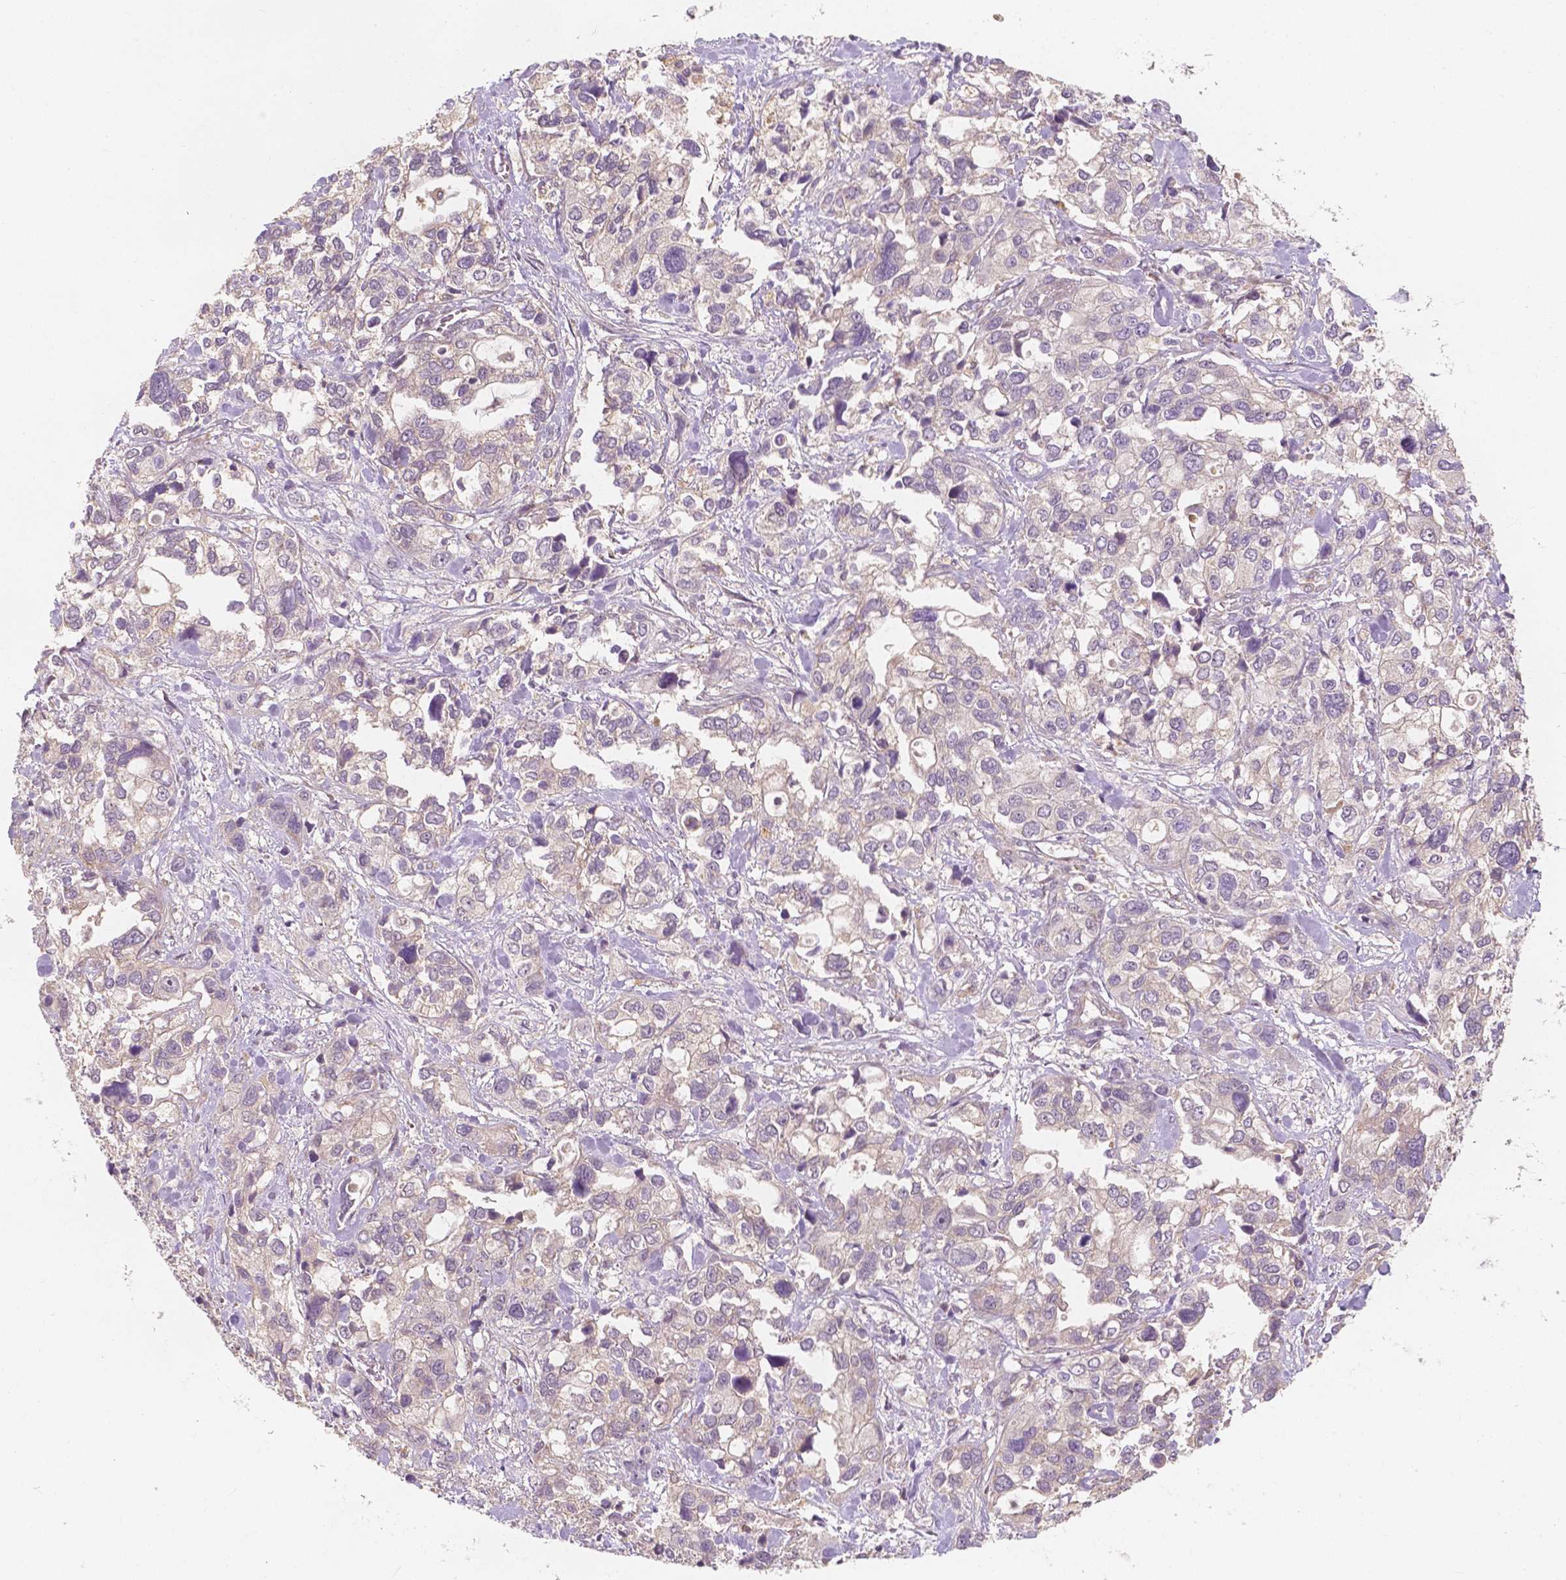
{"staining": {"intensity": "negative", "quantity": "none", "location": "none"}, "tissue": "stomach cancer", "cell_type": "Tumor cells", "image_type": "cancer", "snomed": [{"axis": "morphology", "description": "Adenocarcinoma, NOS"}, {"axis": "topography", "description": "Stomach, upper"}], "caption": "A micrograph of human stomach cancer (adenocarcinoma) is negative for staining in tumor cells.", "gene": "SNX12", "patient": {"sex": "female", "age": 81}}